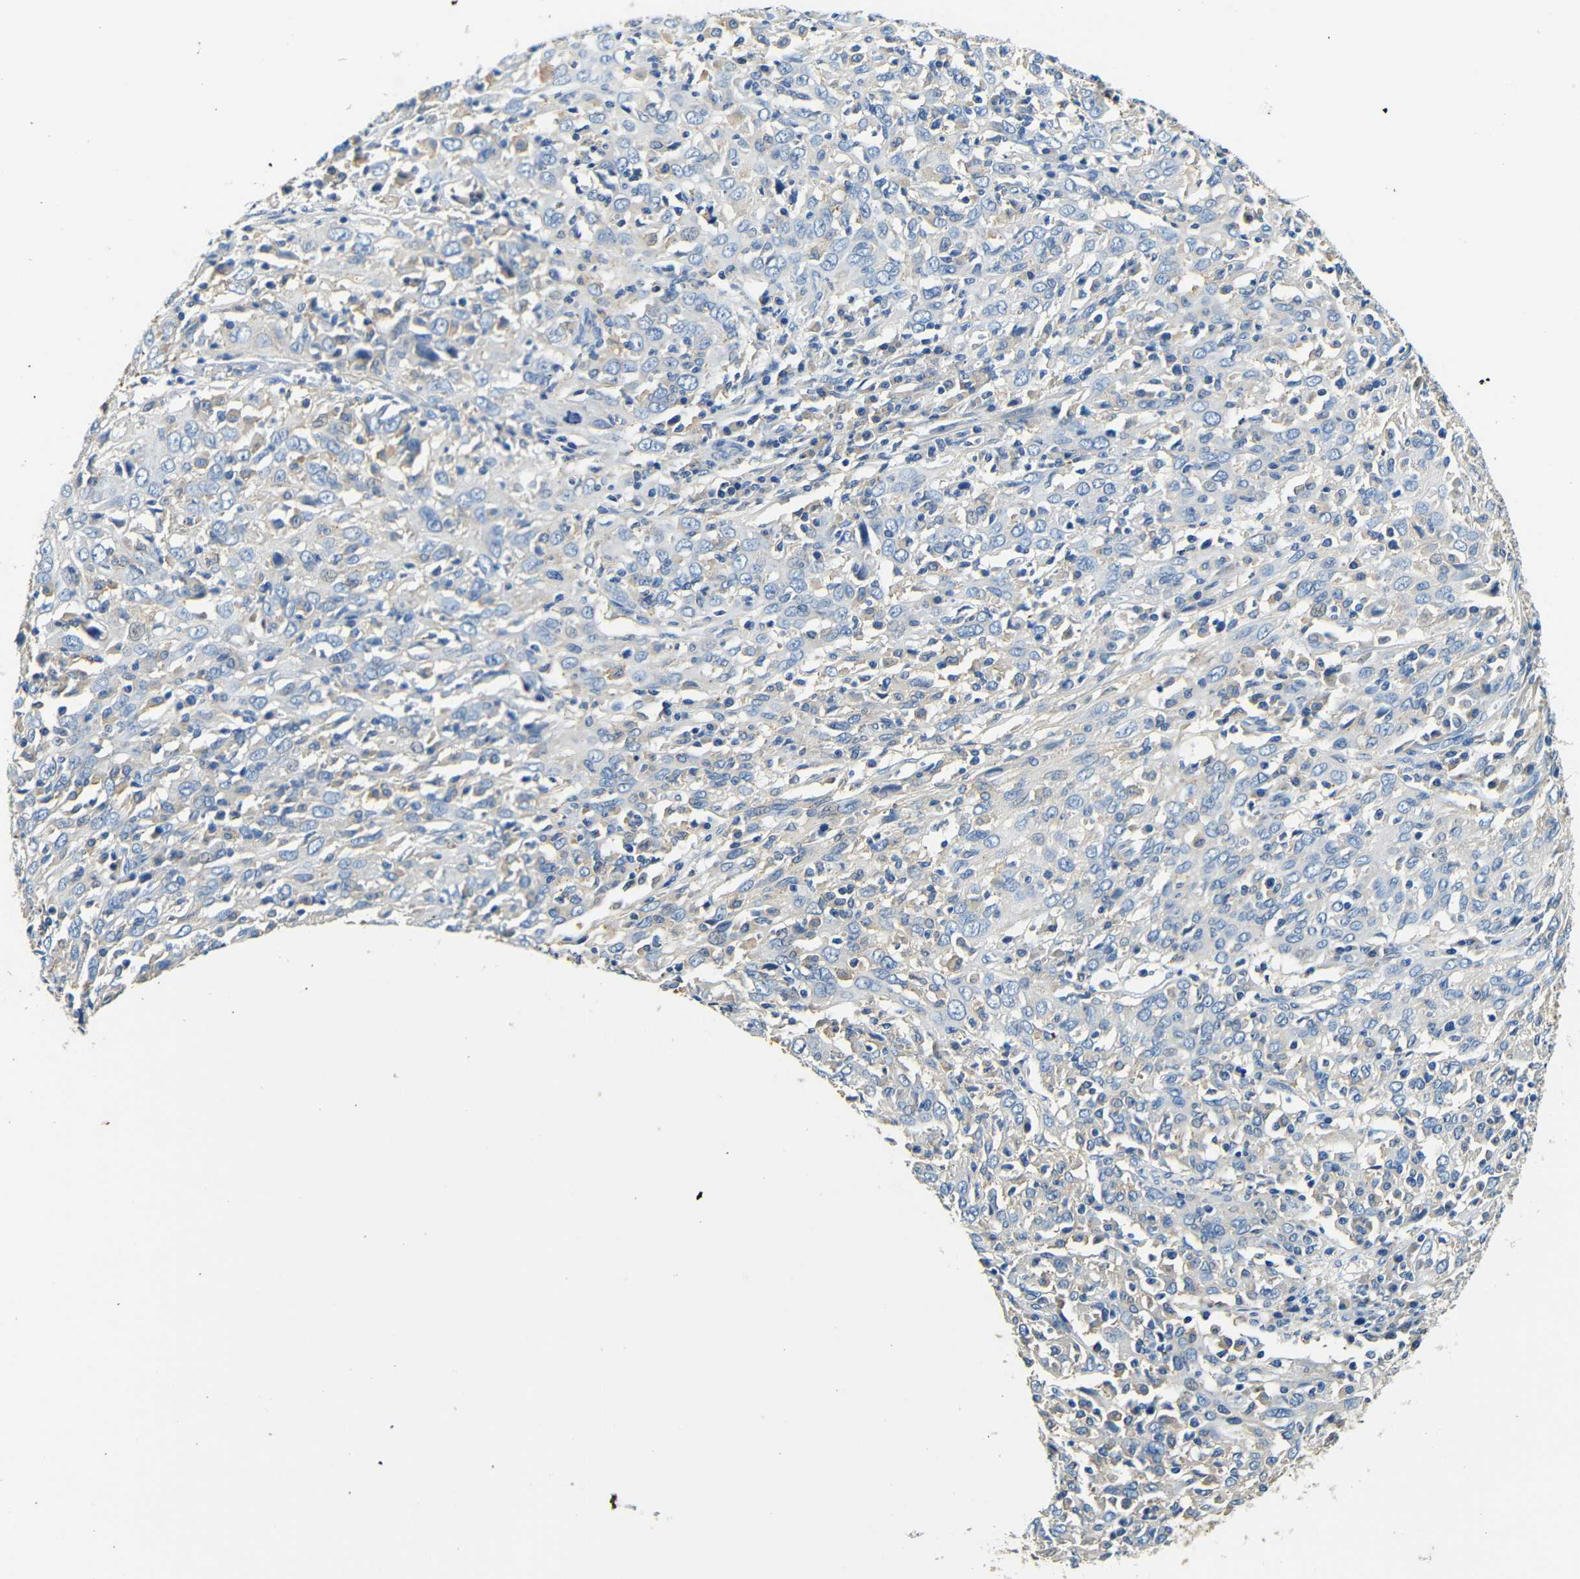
{"staining": {"intensity": "negative", "quantity": "none", "location": "none"}, "tissue": "cervical cancer", "cell_type": "Tumor cells", "image_type": "cancer", "snomed": [{"axis": "morphology", "description": "Squamous cell carcinoma, NOS"}, {"axis": "topography", "description": "Cervix"}], "caption": "This is an immunohistochemistry image of human cervical cancer (squamous cell carcinoma). There is no positivity in tumor cells.", "gene": "FMO5", "patient": {"sex": "female", "age": 46}}